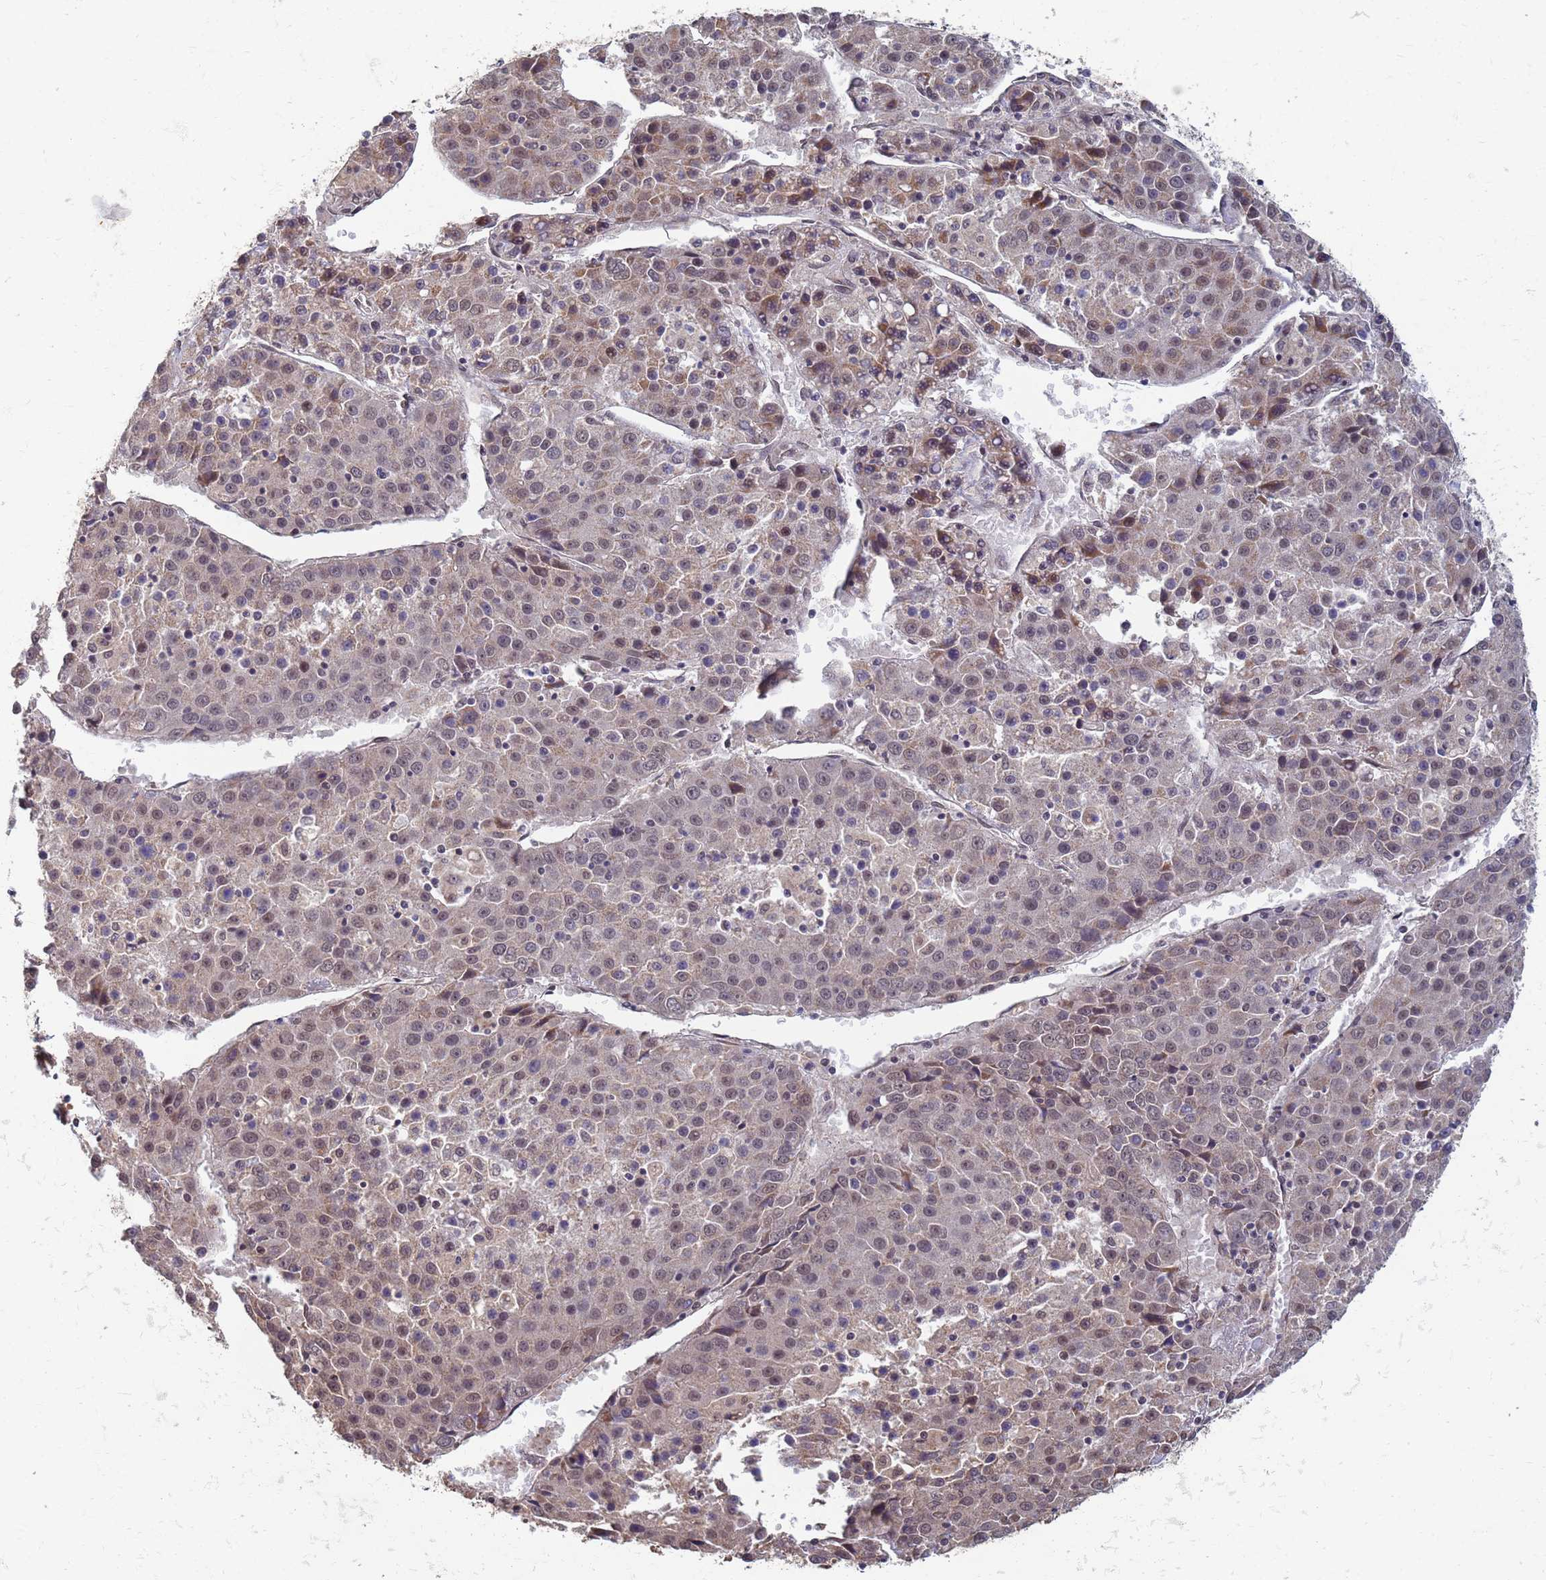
{"staining": {"intensity": "weak", "quantity": "25%-75%", "location": "nuclear"}, "tissue": "liver cancer", "cell_type": "Tumor cells", "image_type": "cancer", "snomed": [{"axis": "morphology", "description": "Carcinoma, Hepatocellular, NOS"}, {"axis": "topography", "description": "Liver"}], "caption": "A high-resolution photomicrograph shows immunohistochemistry (IHC) staining of liver hepatocellular carcinoma, which demonstrates weak nuclear staining in approximately 25%-75% of tumor cells.", "gene": "ITGB4", "patient": {"sex": "male", "age": 55}}